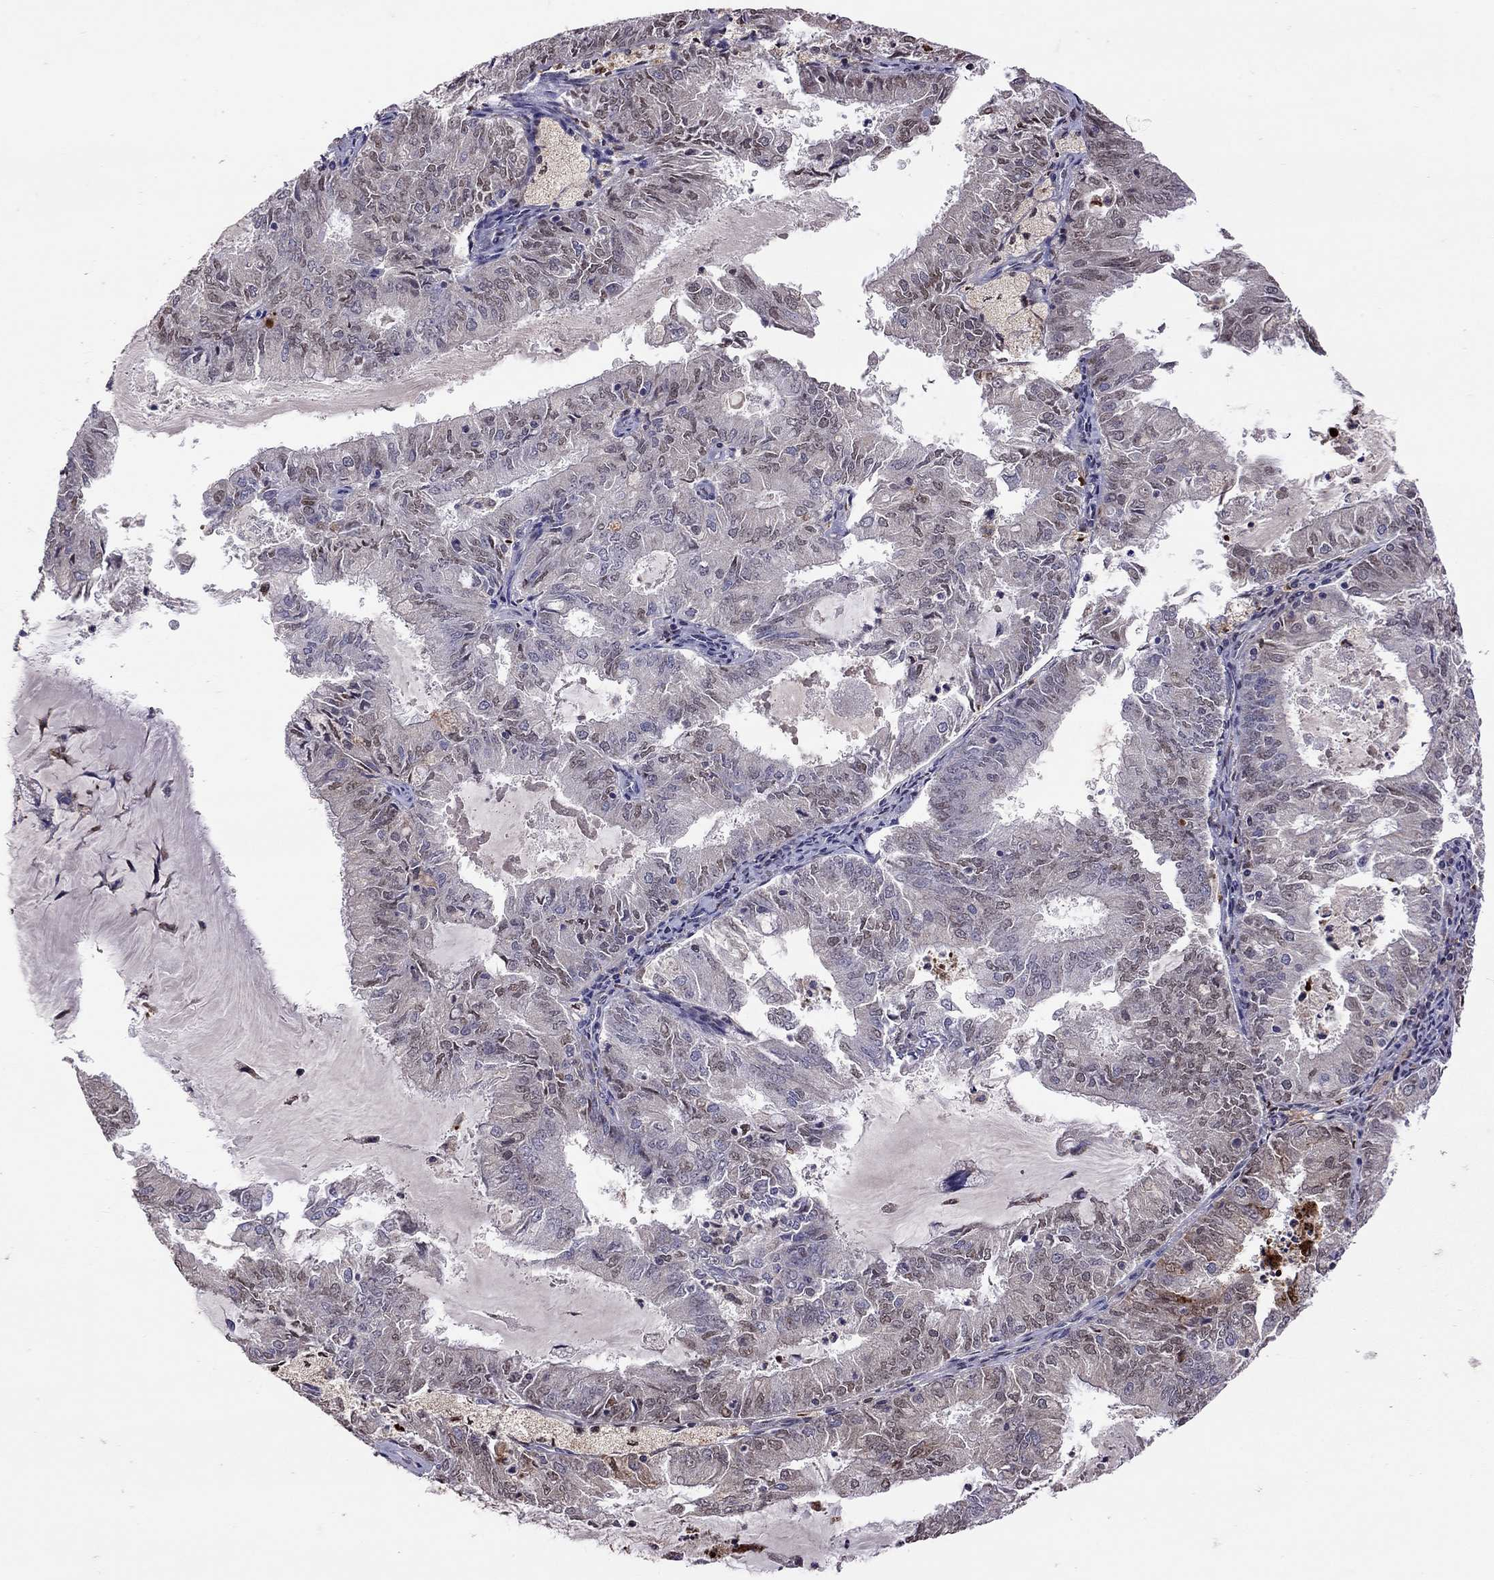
{"staining": {"intensity": "strong", "quantity": "25%-75%", "location": "nuclear"}, "tissue": "endometrial cancer", "cell_type": "Tumor cells", "image_type": "cancer", "snomed": [{"axis": "morphology", "description": "Adenocarcinoma, NOS"}, {"axis": "topography", "description": "Endometrium"}], "caption": "There is high levels of strong nuclear staining in tumor cells of adenocarcinoma (endometrial), as demonstrated by immunohistochemical staining (brown color).", "gene": "SERPINA3", "patient": {"sex": "female", "age": 57}}